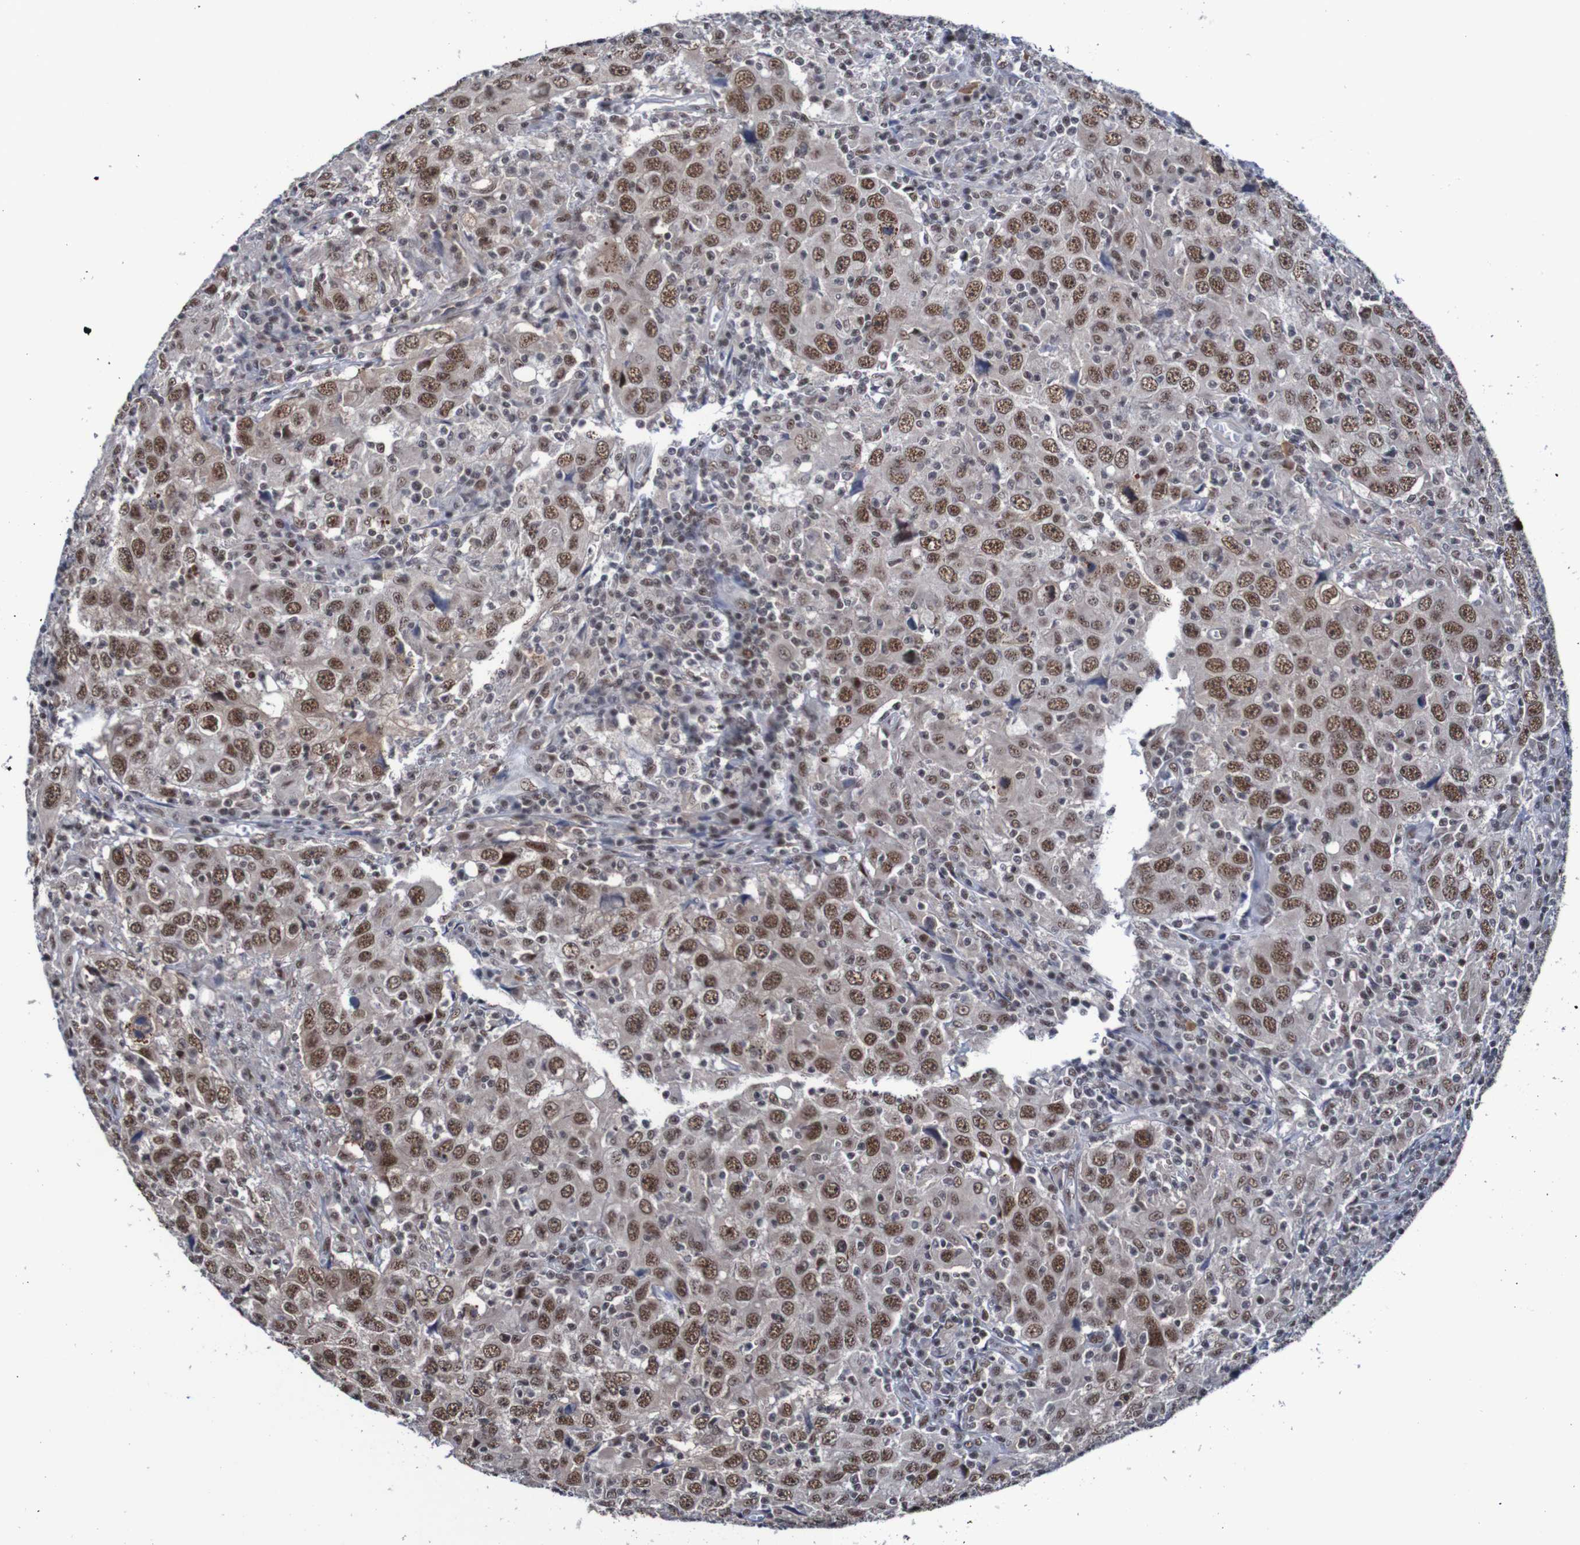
{"staining": {"intensity": "strong", "quantity": ">75%", "location": "nuclear"}, "tissue": "head and neck cancer", "cell_type": "Tumor cells", "image_type": "cancer", "snomed": [{"axis": "morphology", "description": "Adenocarcinoma, NOS"}, {"axis": "topography", "description": "Salivary gland"}, {"axis": "topography", "description": "Head-Neck"}], "caption": "Immunohistochemical staining of head and neck adenocarcinoma exhibits high levels of strong nuclear staining in about >75% of tumor cells.", "gene": "CDC5L", "patient": {"sex": "female", "age": 65}}